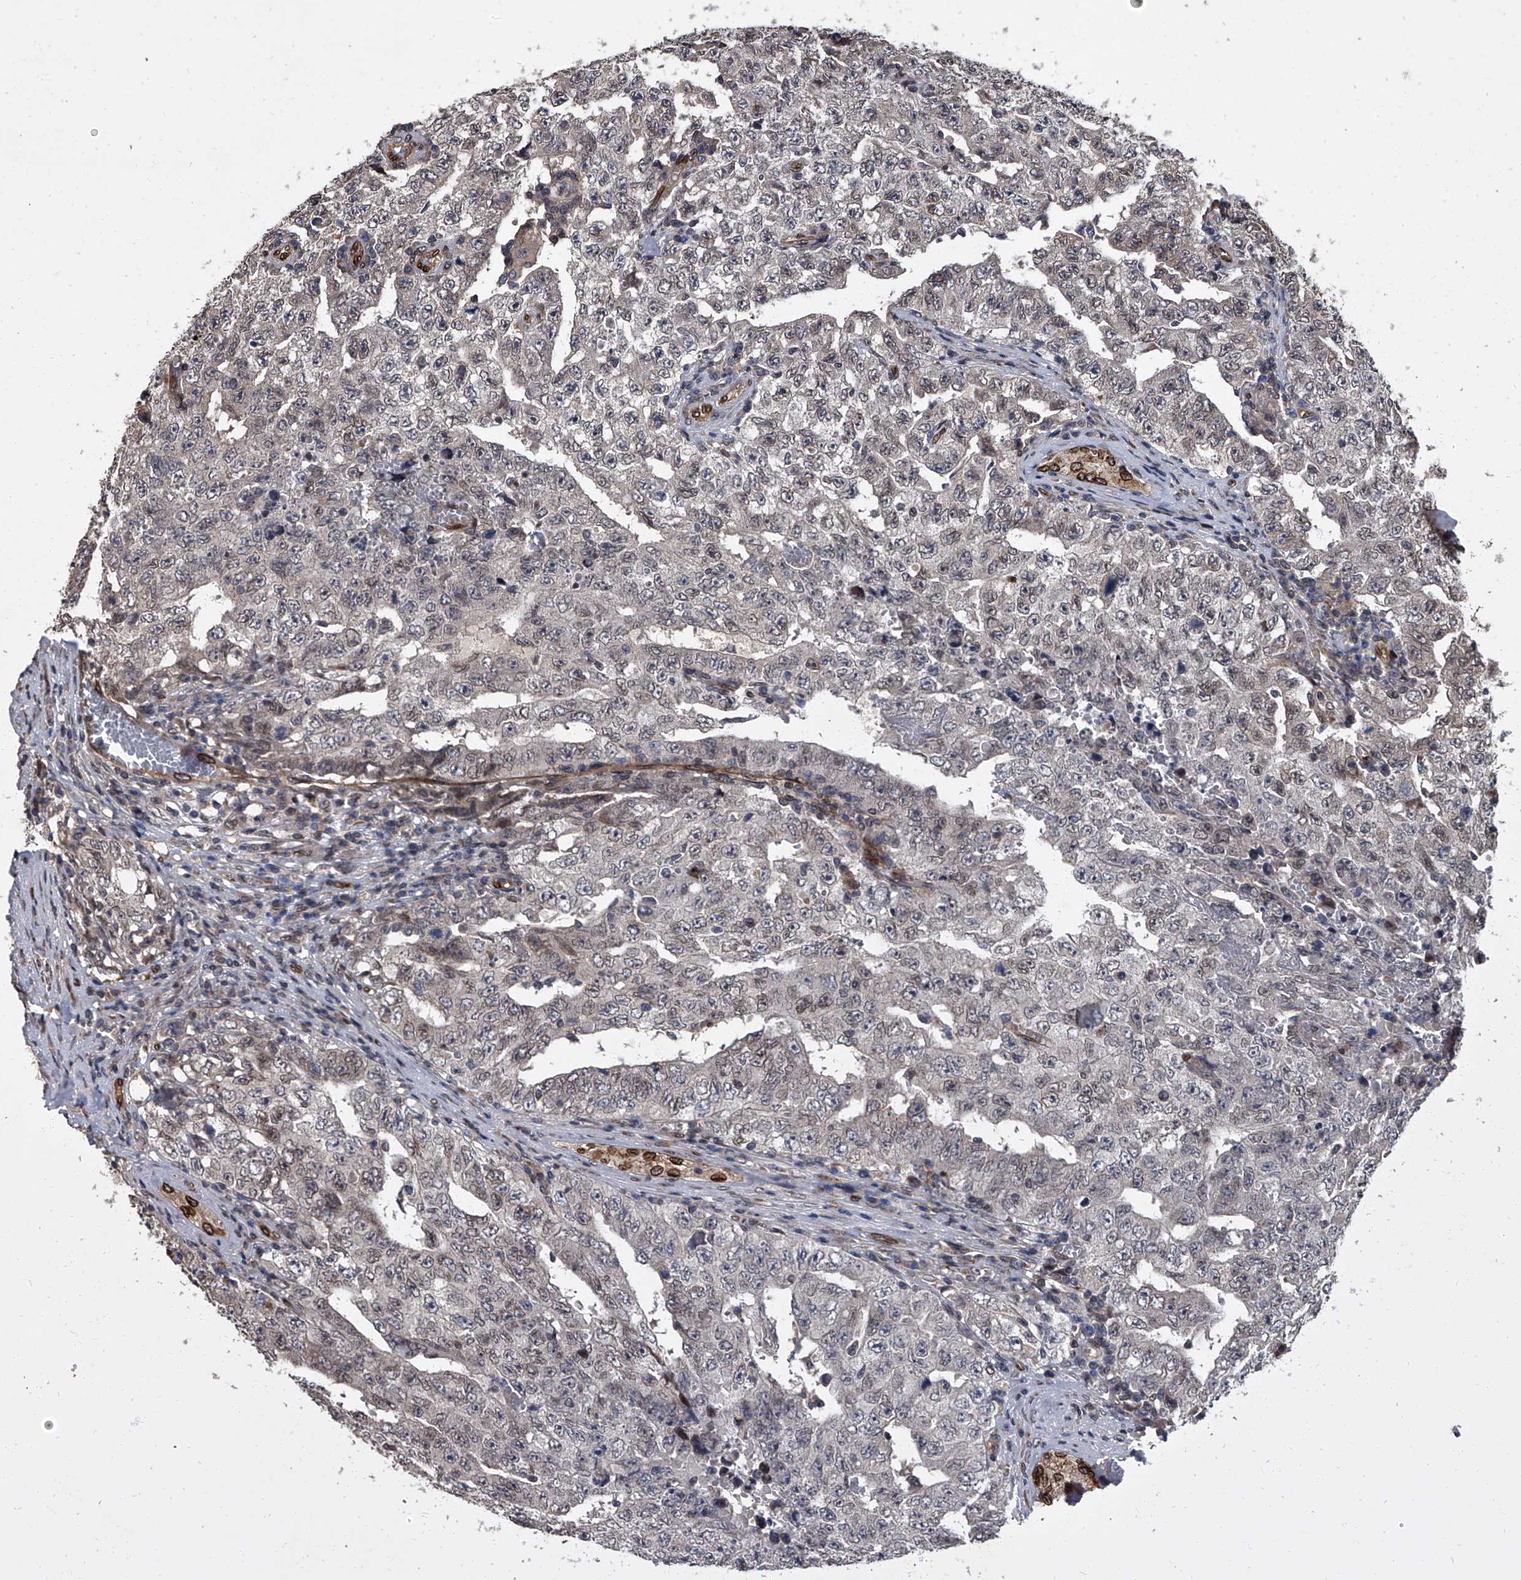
{"staining": {"intensity": "negative", "quantity": "none", "location": "none"}, "tissue": "testis cancer", "cell_type": "Tumor cells", "image_type": "cancer", "snomed": [{"axis": "morphology", "description": "Carcinoma, Embryonal, NOS"}, {"axis": "topography", "description": "Testis"}], "caption": "Tumor cells are negative for protein expression in human testis cancer (embryonal carcinoma). The staining is performed using DAB (3,3'-diaminobenzidine) brown chromogen with nuclei counter-stained in using hematoxylin.", "gene": "LRRC8C", "patient": {"sex": "male", "age": 26}}